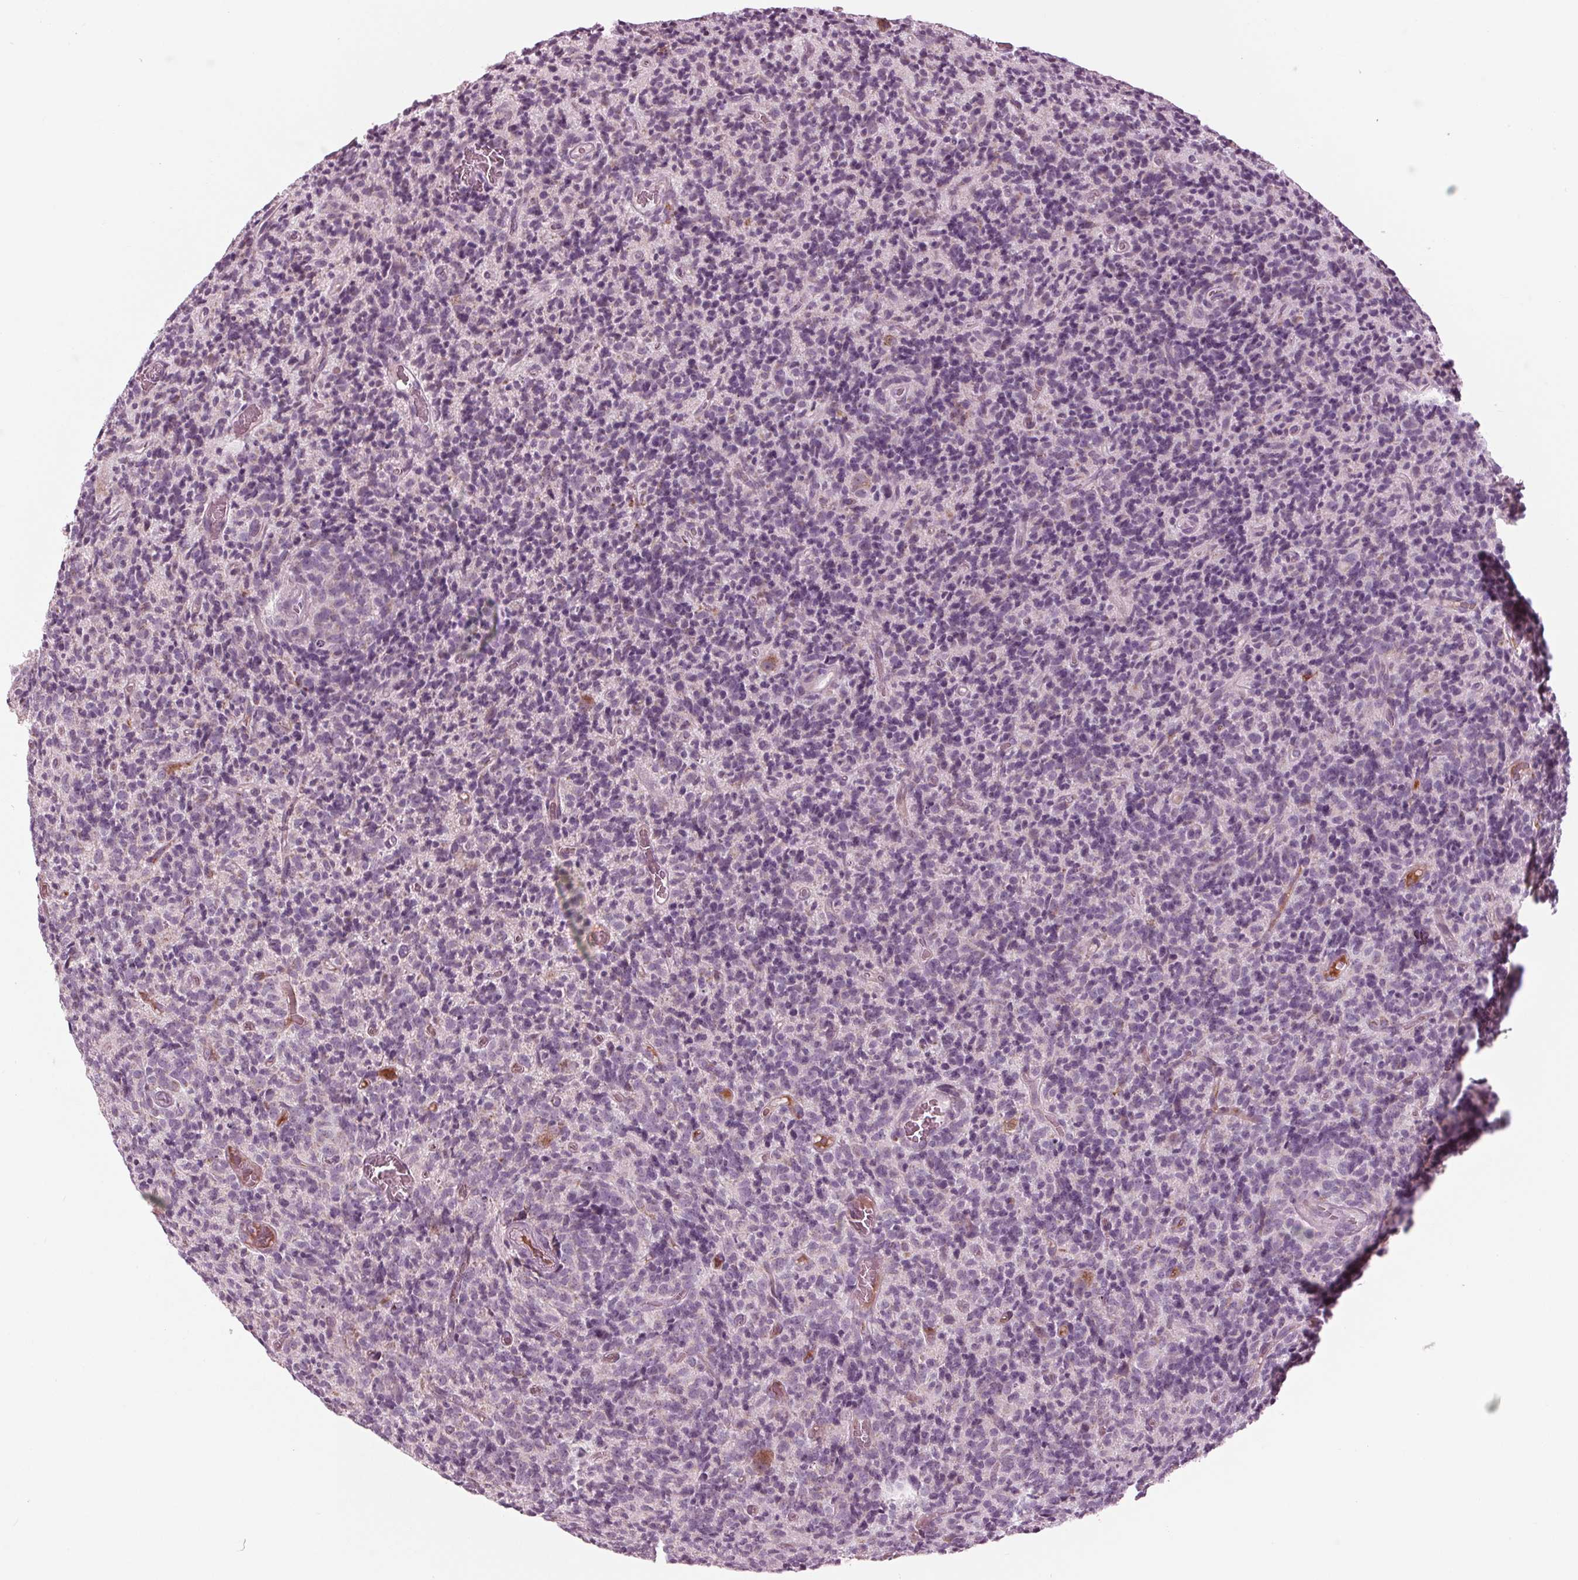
{"staining": {"intensity": "negative", "quantity": "none", "location": "none"}, "tissue": "glioma", "cell_type": "Tumor cells", "image_type": "cancer", "snomed": [{"axis": "morphology", "description": "Glioma, malignant, High grade"}, {"axis": "topography", "description": "Brain"}], "caption": "This is an IHC micrograph of human high-grade glioma (malignant). There is no positivity in tumor cells.", "gene": "CLN6", "patient": {"sex": "male", "age": 76}}